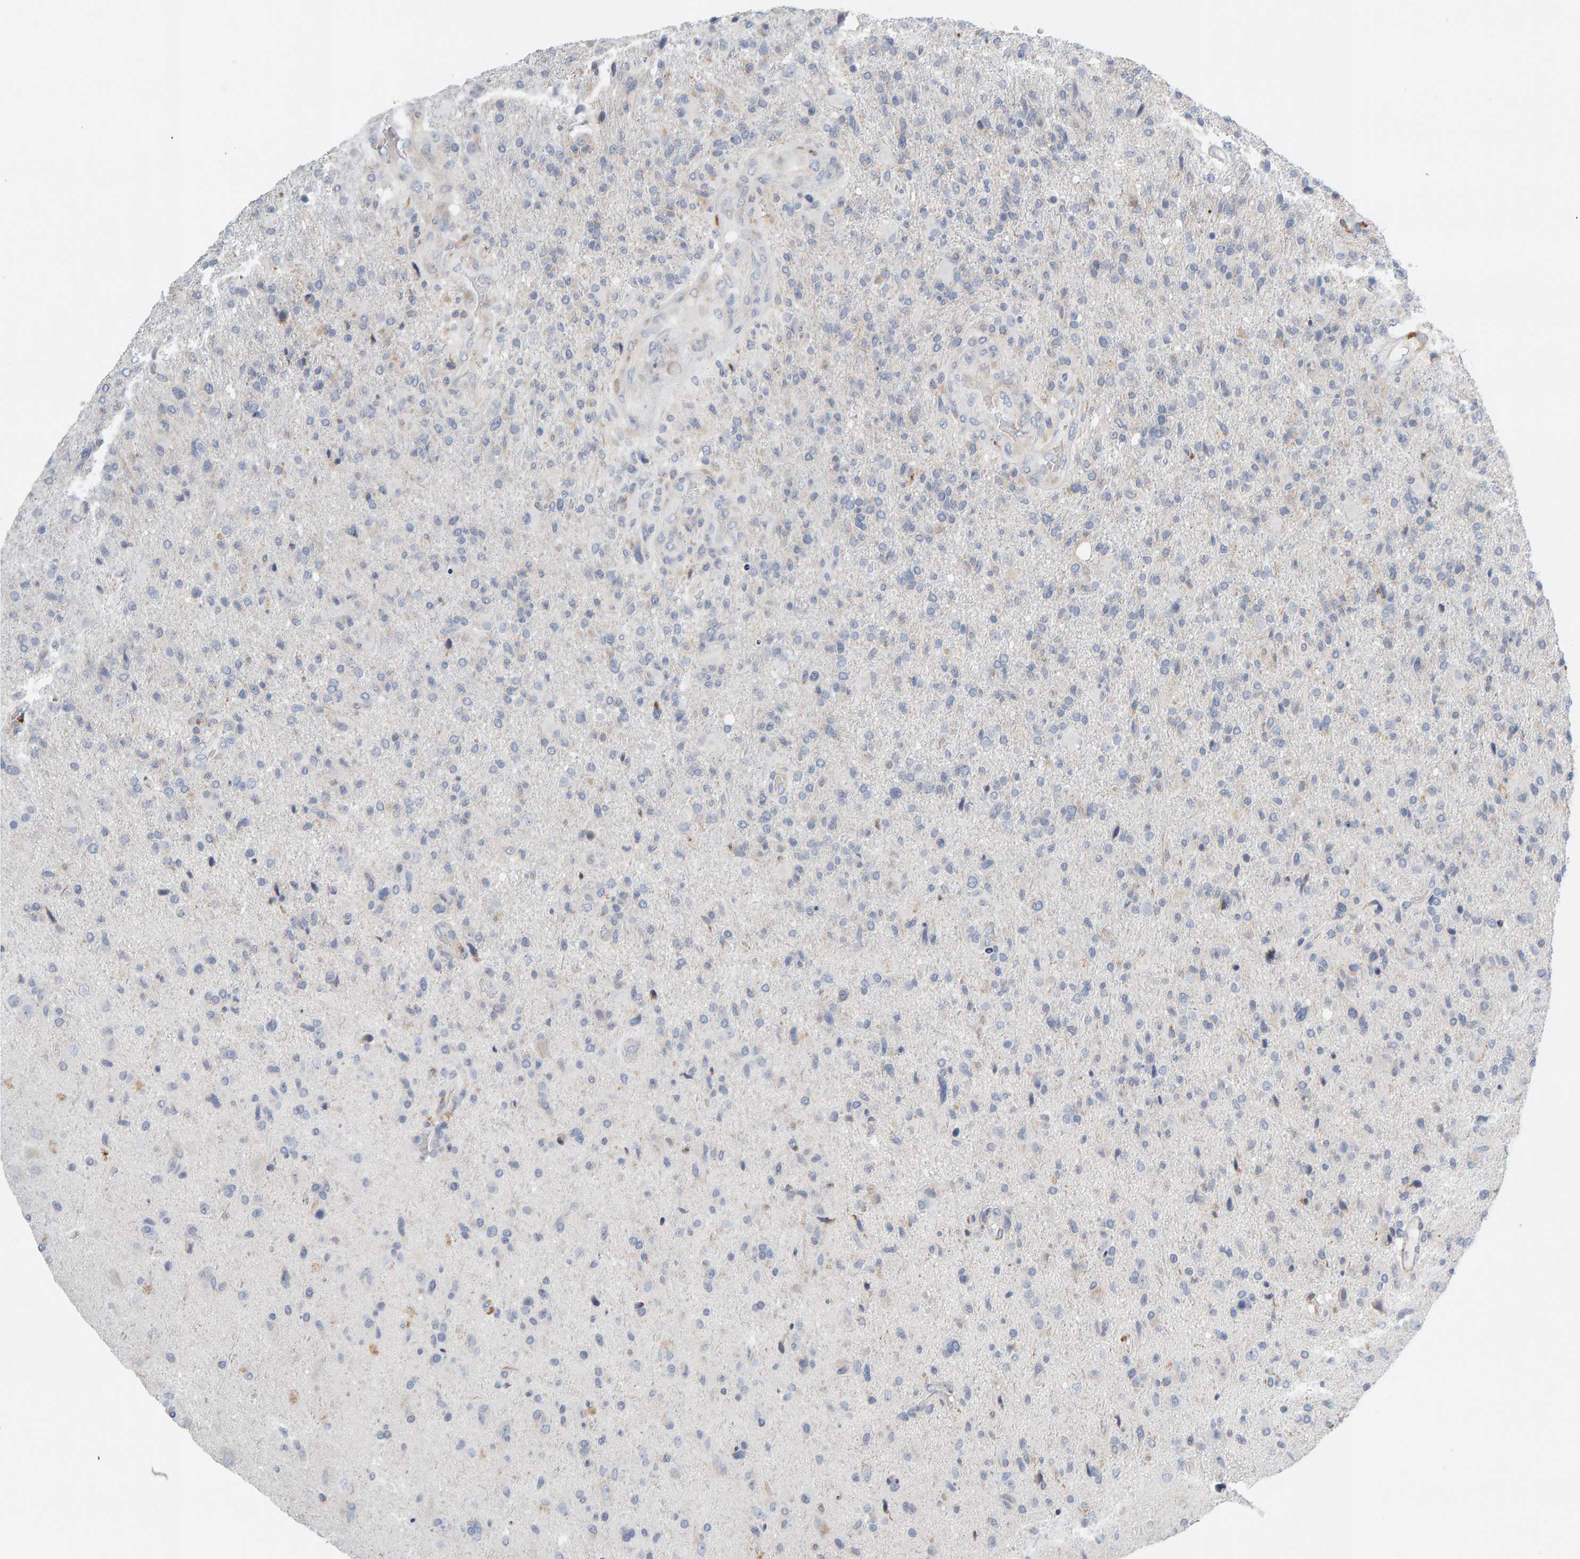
{"staining": {"intensity": "negative", "quantity": "none", "location": "none"}, "tissue": "glioma", "cell_type": "Tumor cells", "image_type": "cancer", "snomed": [{"axis": "morphology", "description": "Glioma, malignant, High grade"}, {"axis": "topography", "description": "Brain"}], "caption": "This is an IHC photomicrograph of malignant glioma (high-grade). There is no staining in tumor cells.", "gene": "ENGASE", "patient": {"sex": "male", "age": 72}}